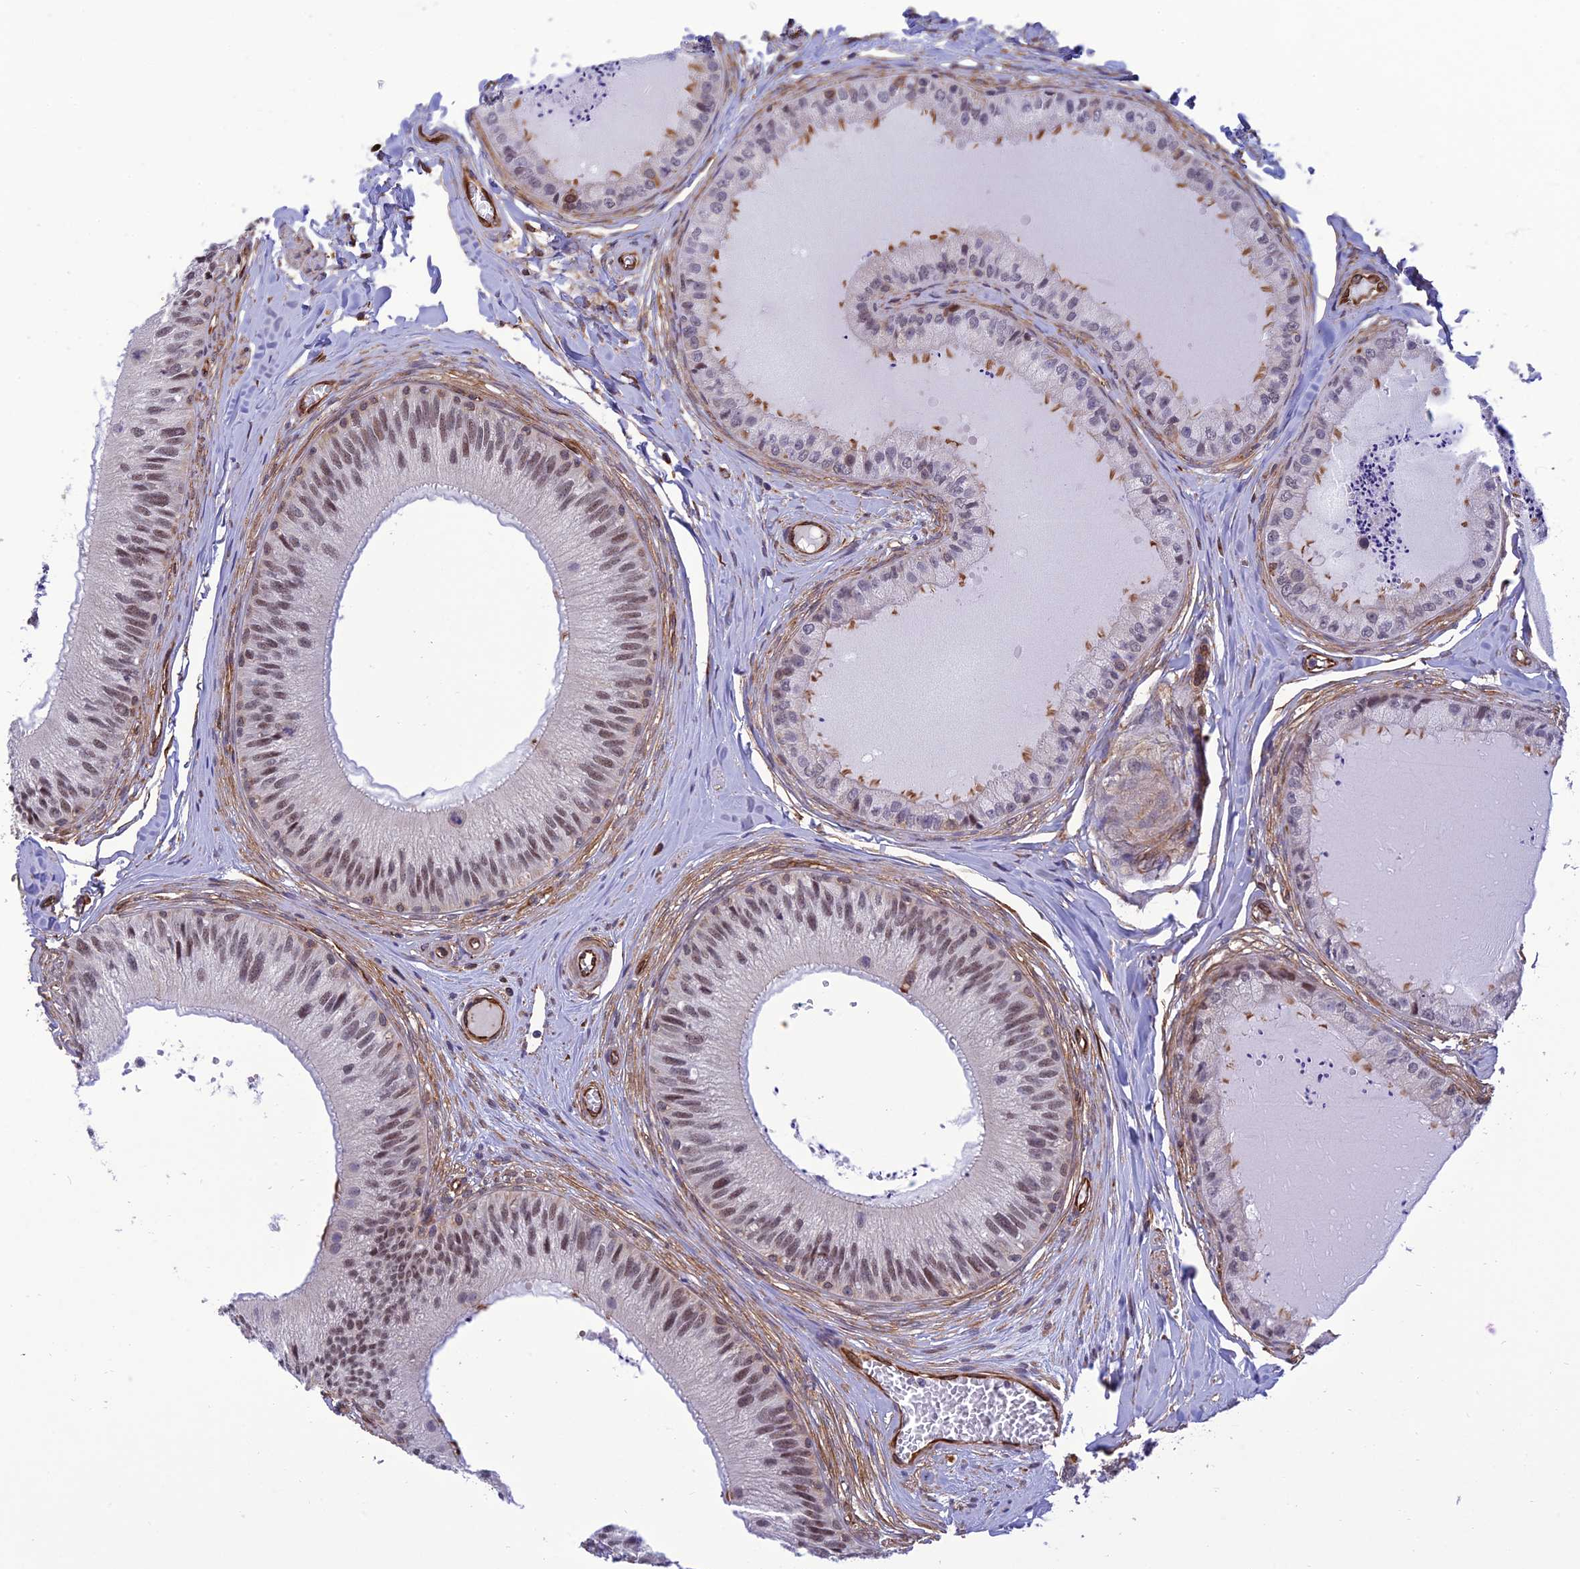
{"staining": {"intensity": "moderate", "quantity": "25%-75%", "location": "cytoplasmic/membranous,nuclear"}, "tissue": "epididymis", "cell_type": "Glandular cells", "image_type": "normal", "snomed": [{"axis": "morphology", "description": "Normal tissue, NOS"}, {"axis": "topography", "description": "Epididymis"}], "caption": "Immunohistochemistry (DAB (3,3'-diaminobenzidine)) staining of benign epididymis exhibits moderate cytoplasmic/membranous,nuclear protein staining in approximately 25%-75% of glandular cells.", "gene": "PAGR1", "patient": {"sex": "male", "age": 31}}